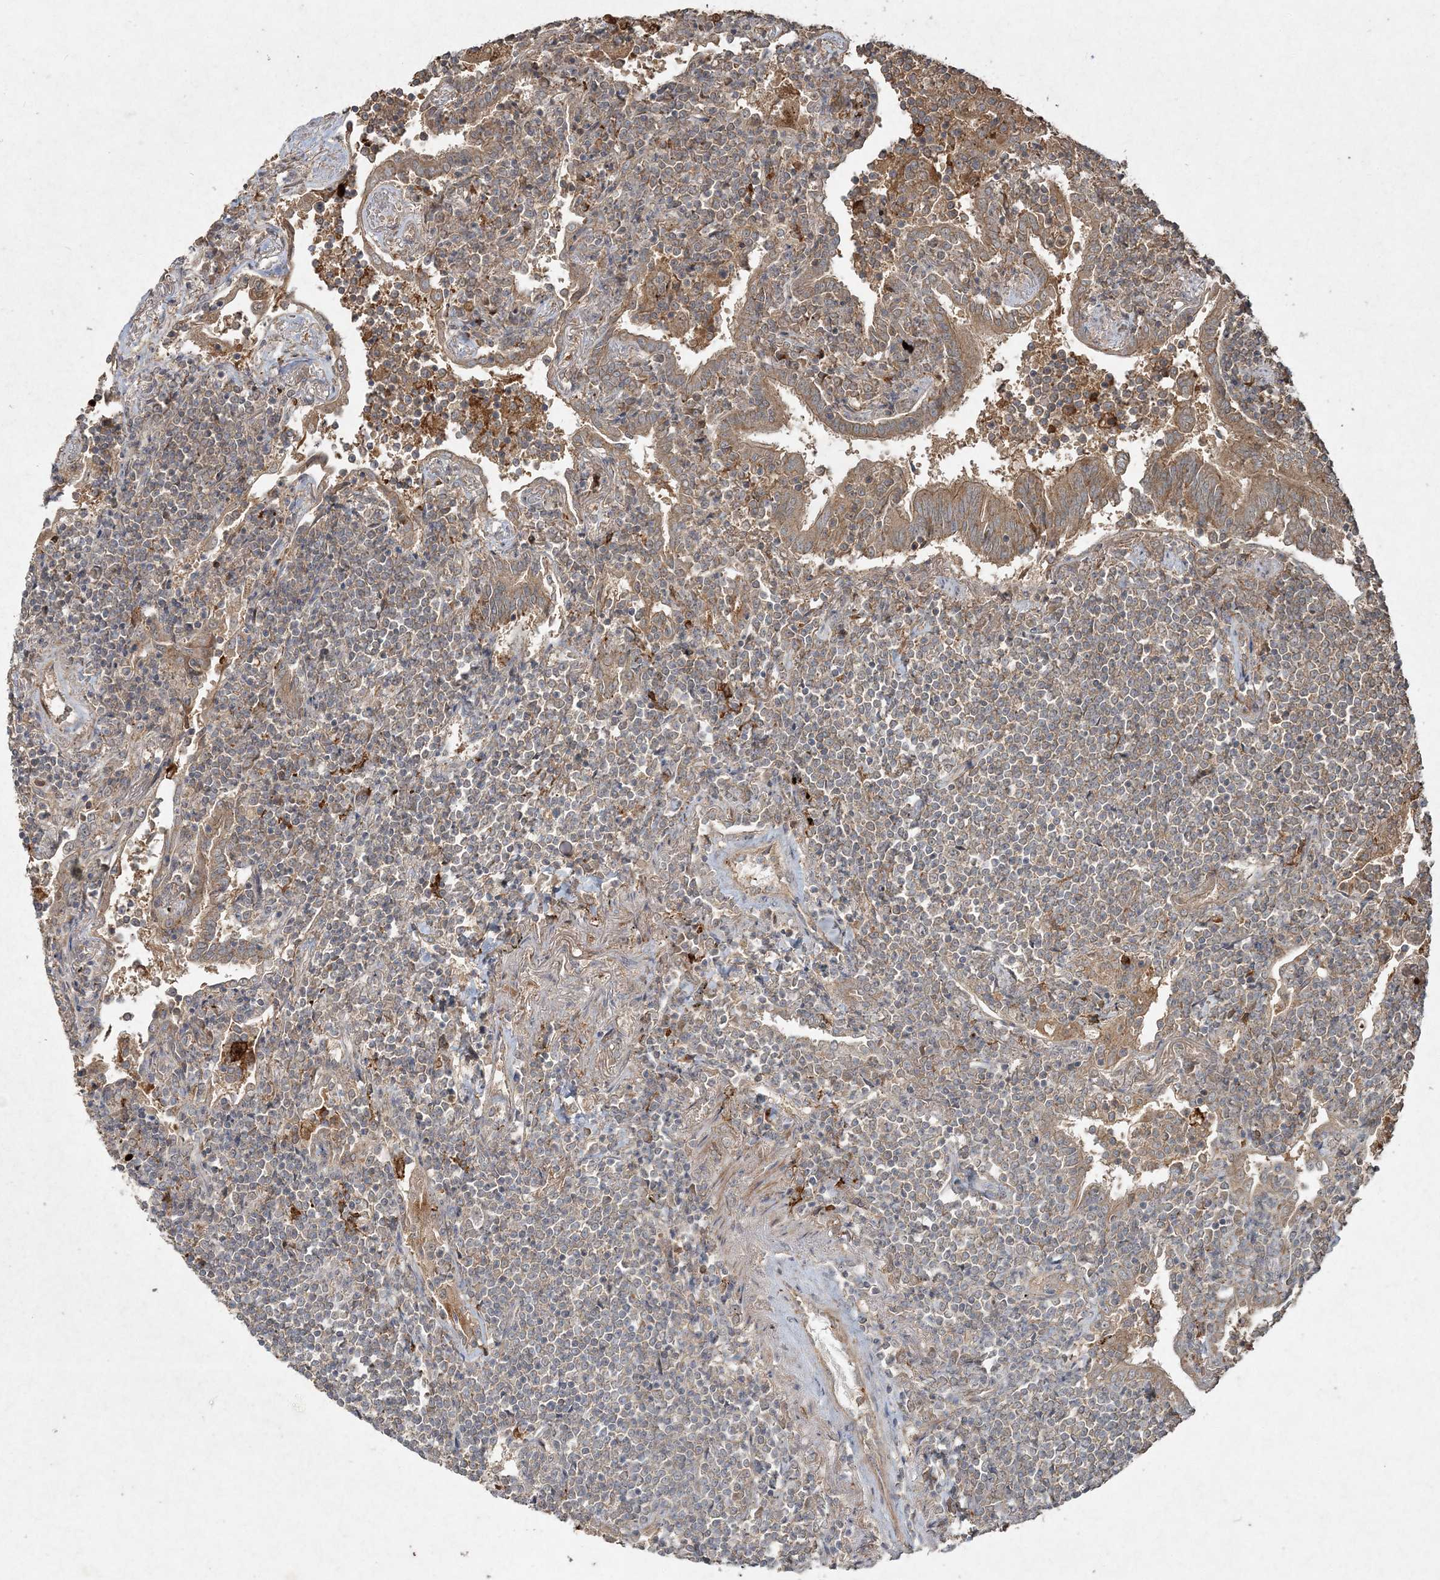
{"staining": {"intensity": "weak", "quantity": "25%-75%", "location": "cytoplasmic/membranous"}, "tissue": "lymphoma", "cell_type": "Tumor cells", "image_type": "cancer", "snomed": [{"axis": "morphology", "description": "Malignant lymphoma, non-Hodgkin's type, Low grade"}, {"axis": "topography", "description": "Lung"}], "caption": "Protein positivity by immunohistochemistry (IHC) exhibits weak cytoplasmic/membranous expression in about 25%-75% of tumor cells in lymphoma. (IHC, brightfield microscopy, high magnification).", "gene": "SPRY1", "patient": {"sex": "female", "age": 71}}